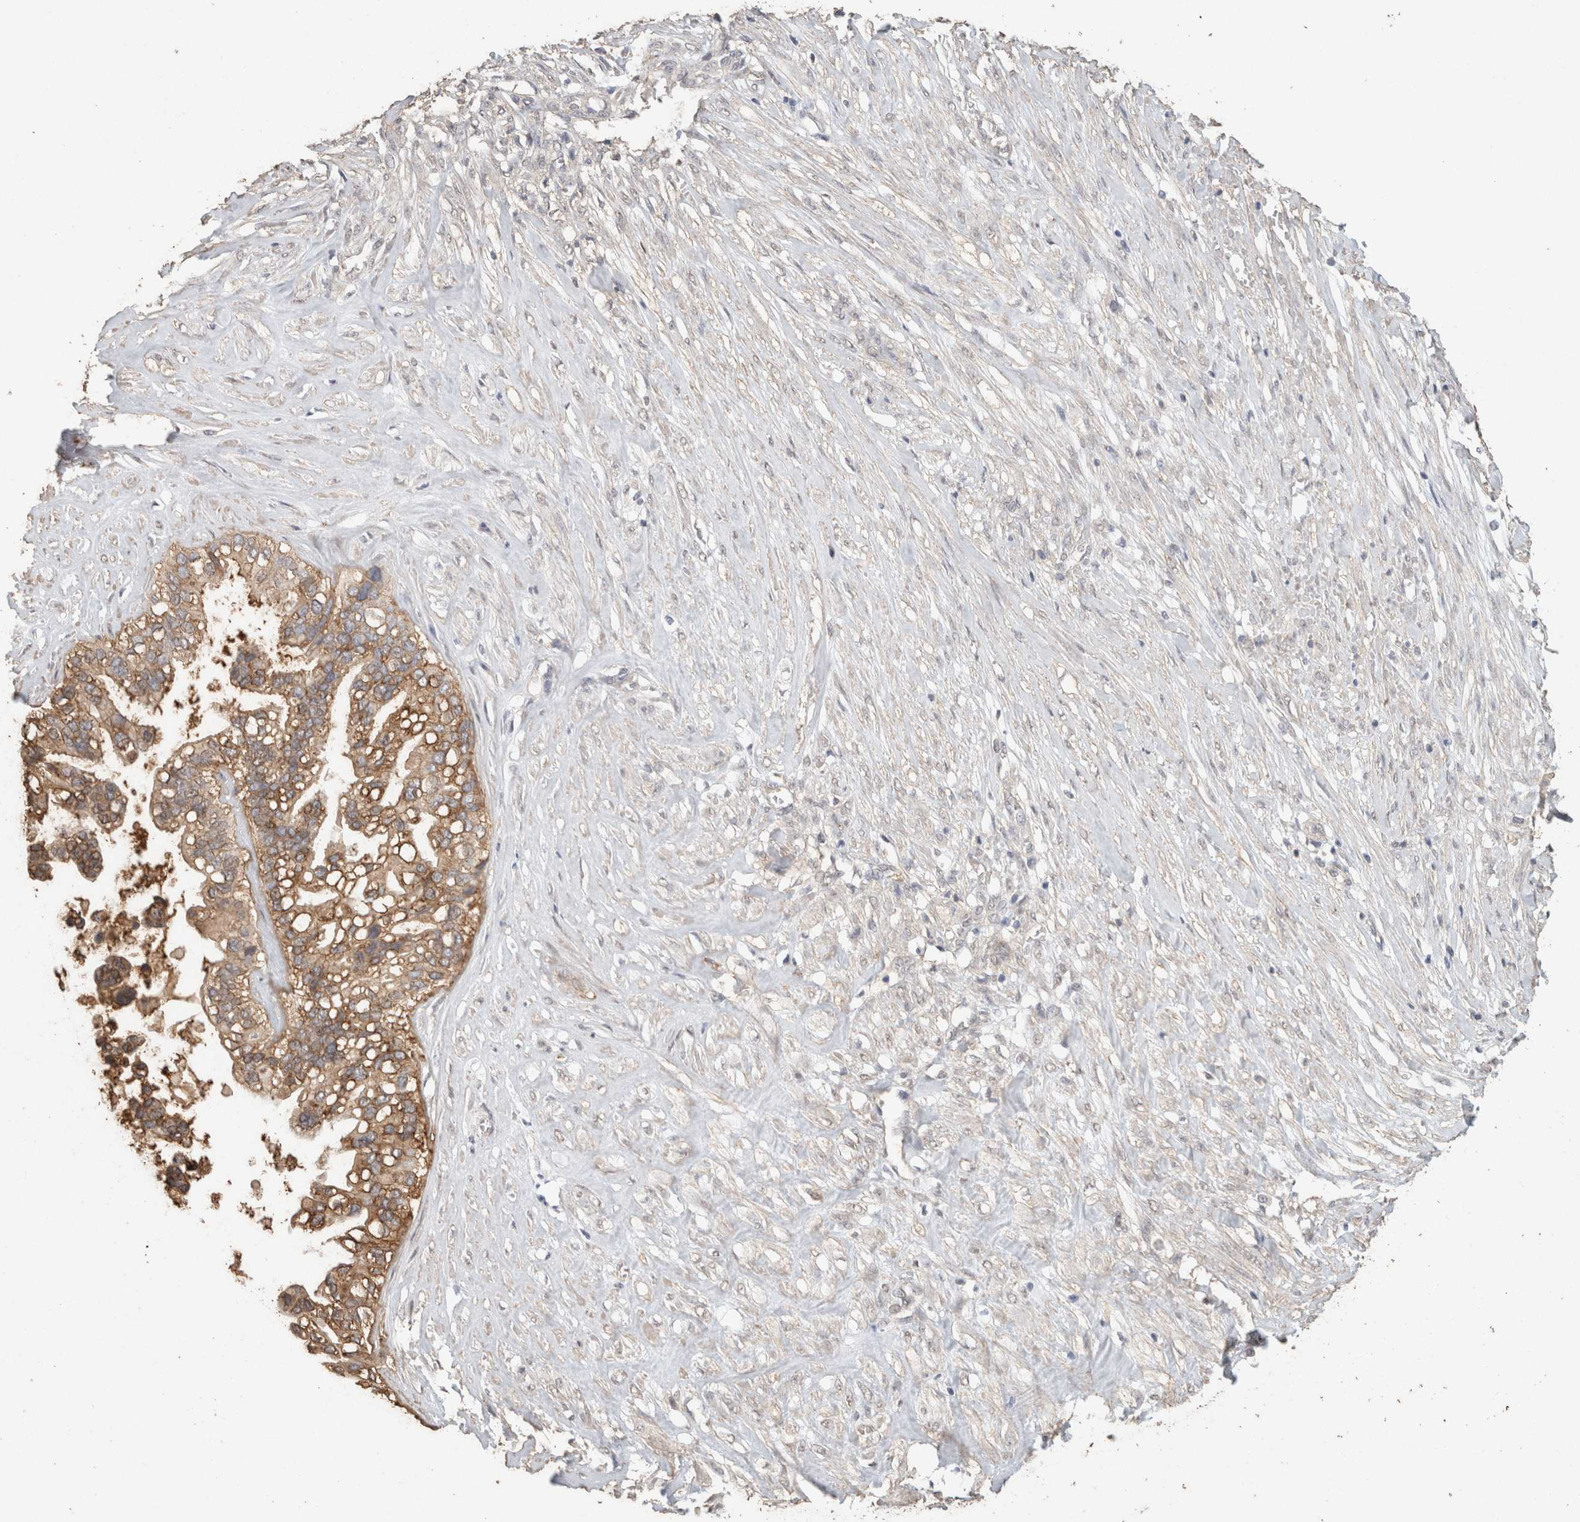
{"staining": {"intensity": "moderate", "quantity": ">75%", "location": "cytoplasmic/membranous"}, "tissue": "ovarian cancer", "cell_type": "Tumor cells", "image_type": "cancer", "snomed": [{"axis": "morphology", "description": "Cystadenocarcinoma, mucinous, NOS"}, {"axis": "topography", "description": "Ovary"}], "caption": "This micrograph reveals ovarian cancer stained with immunohistochemistry to label a protein in brown. The cytoplasmic/membranous of tumor cells show moderate positivity for the protein. Nuclei are counter-stained blue.", "gene": "CX3CL1", "patient": {"sex": "female", "age": 80}}